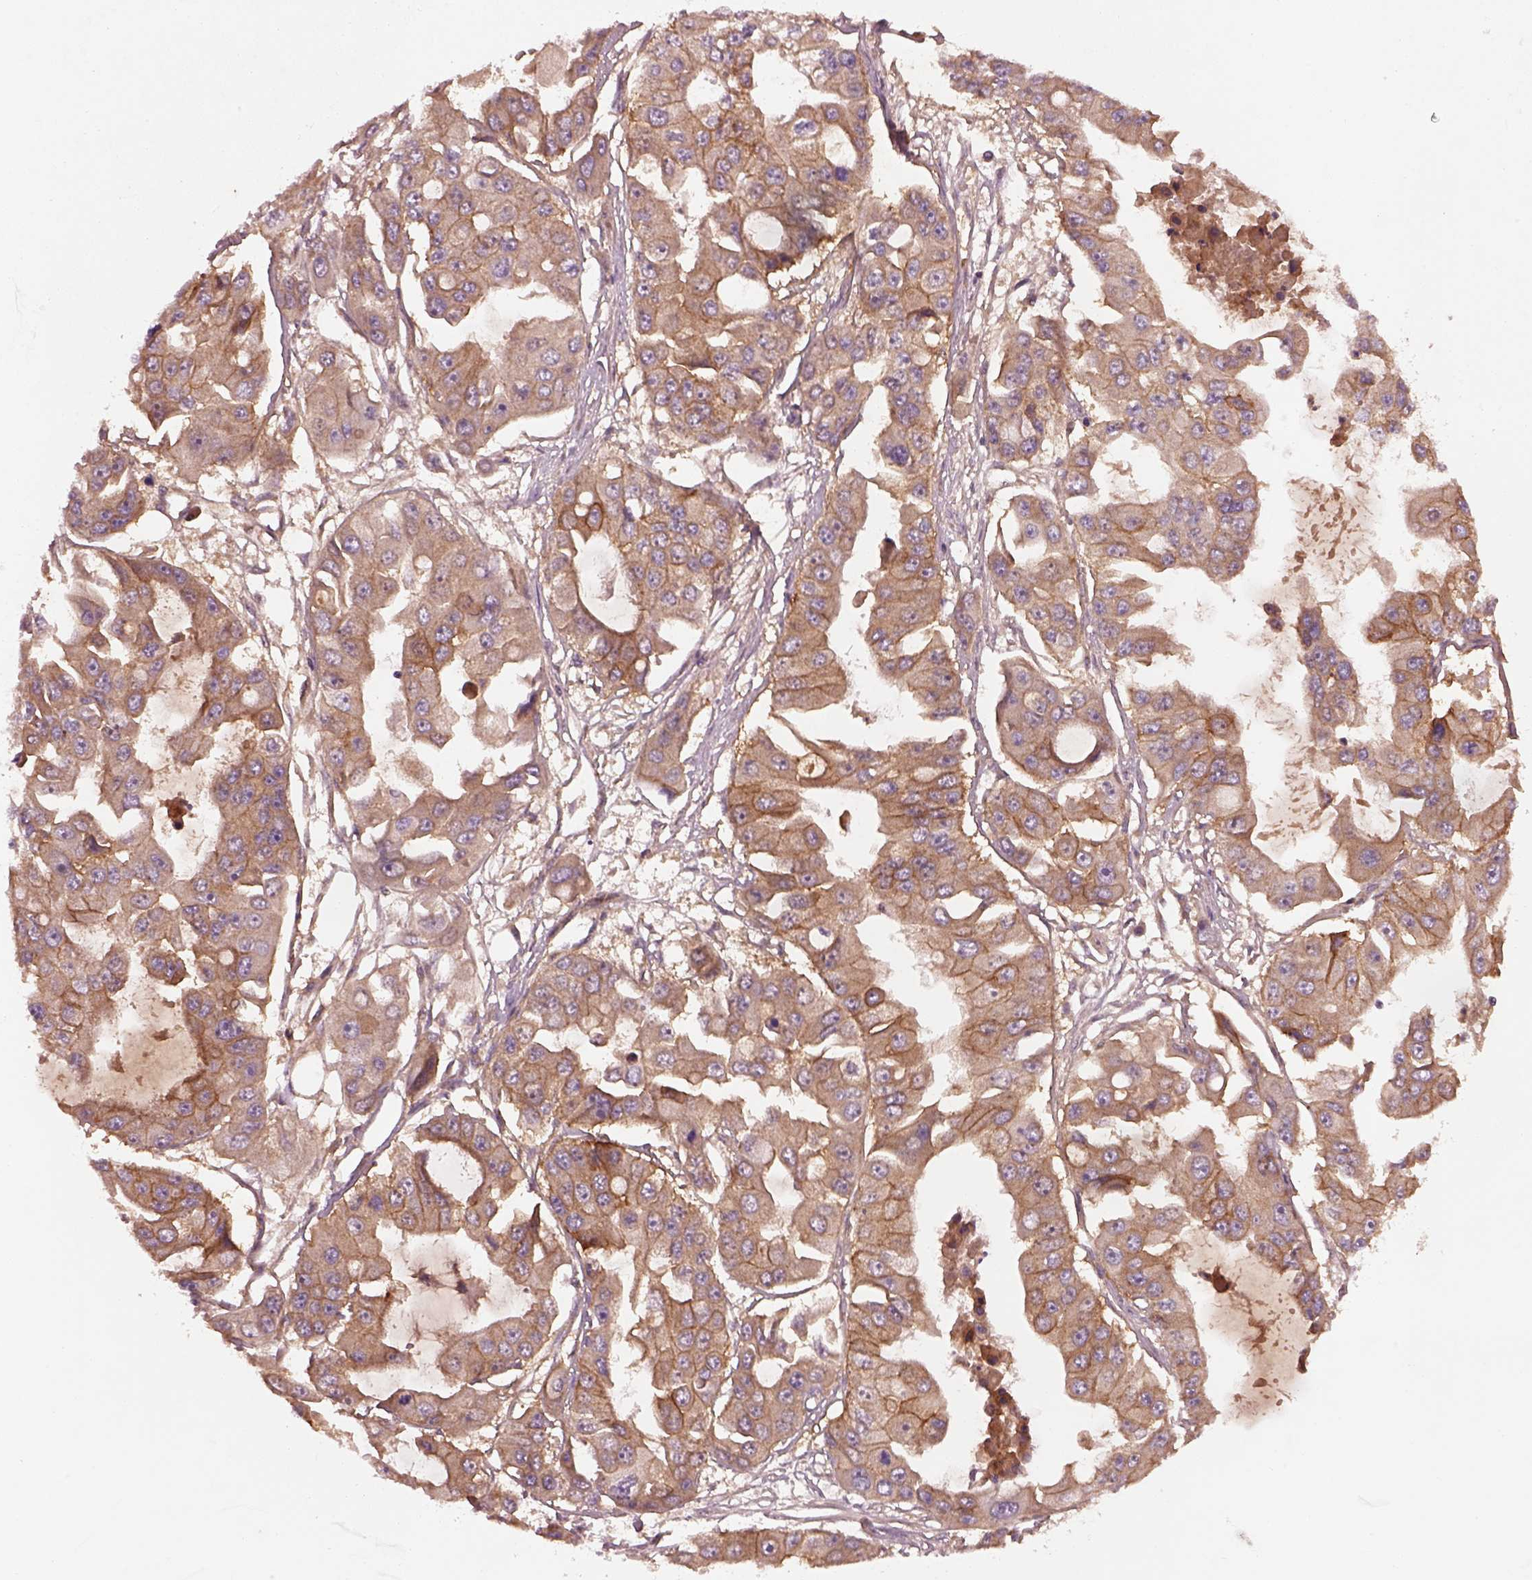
{"staining": {"intensity": "strong", "quantity": ">75%", "location": "cytoplasmic/membranous"}, "tissue": "ovarian cancer", "cell_type": "Tumor cells", "image_type": "cancer", "snomed": [{"axis": "morphology", "description": "Cystadenocarcinoma, serous, NOS"}, {"axis": "topography", "description": "Ovary"}], "caption": "Ovarian cancer was stained to show a protein in brown. There is high levels of strong cytoplasmic/membranous staining in approximately >75% of tumor cells. (Brightfield microscopy of DAB IHC at high magnification).", "gene": "FAM234A", "patient": {"sex": "female", "age": 56}}